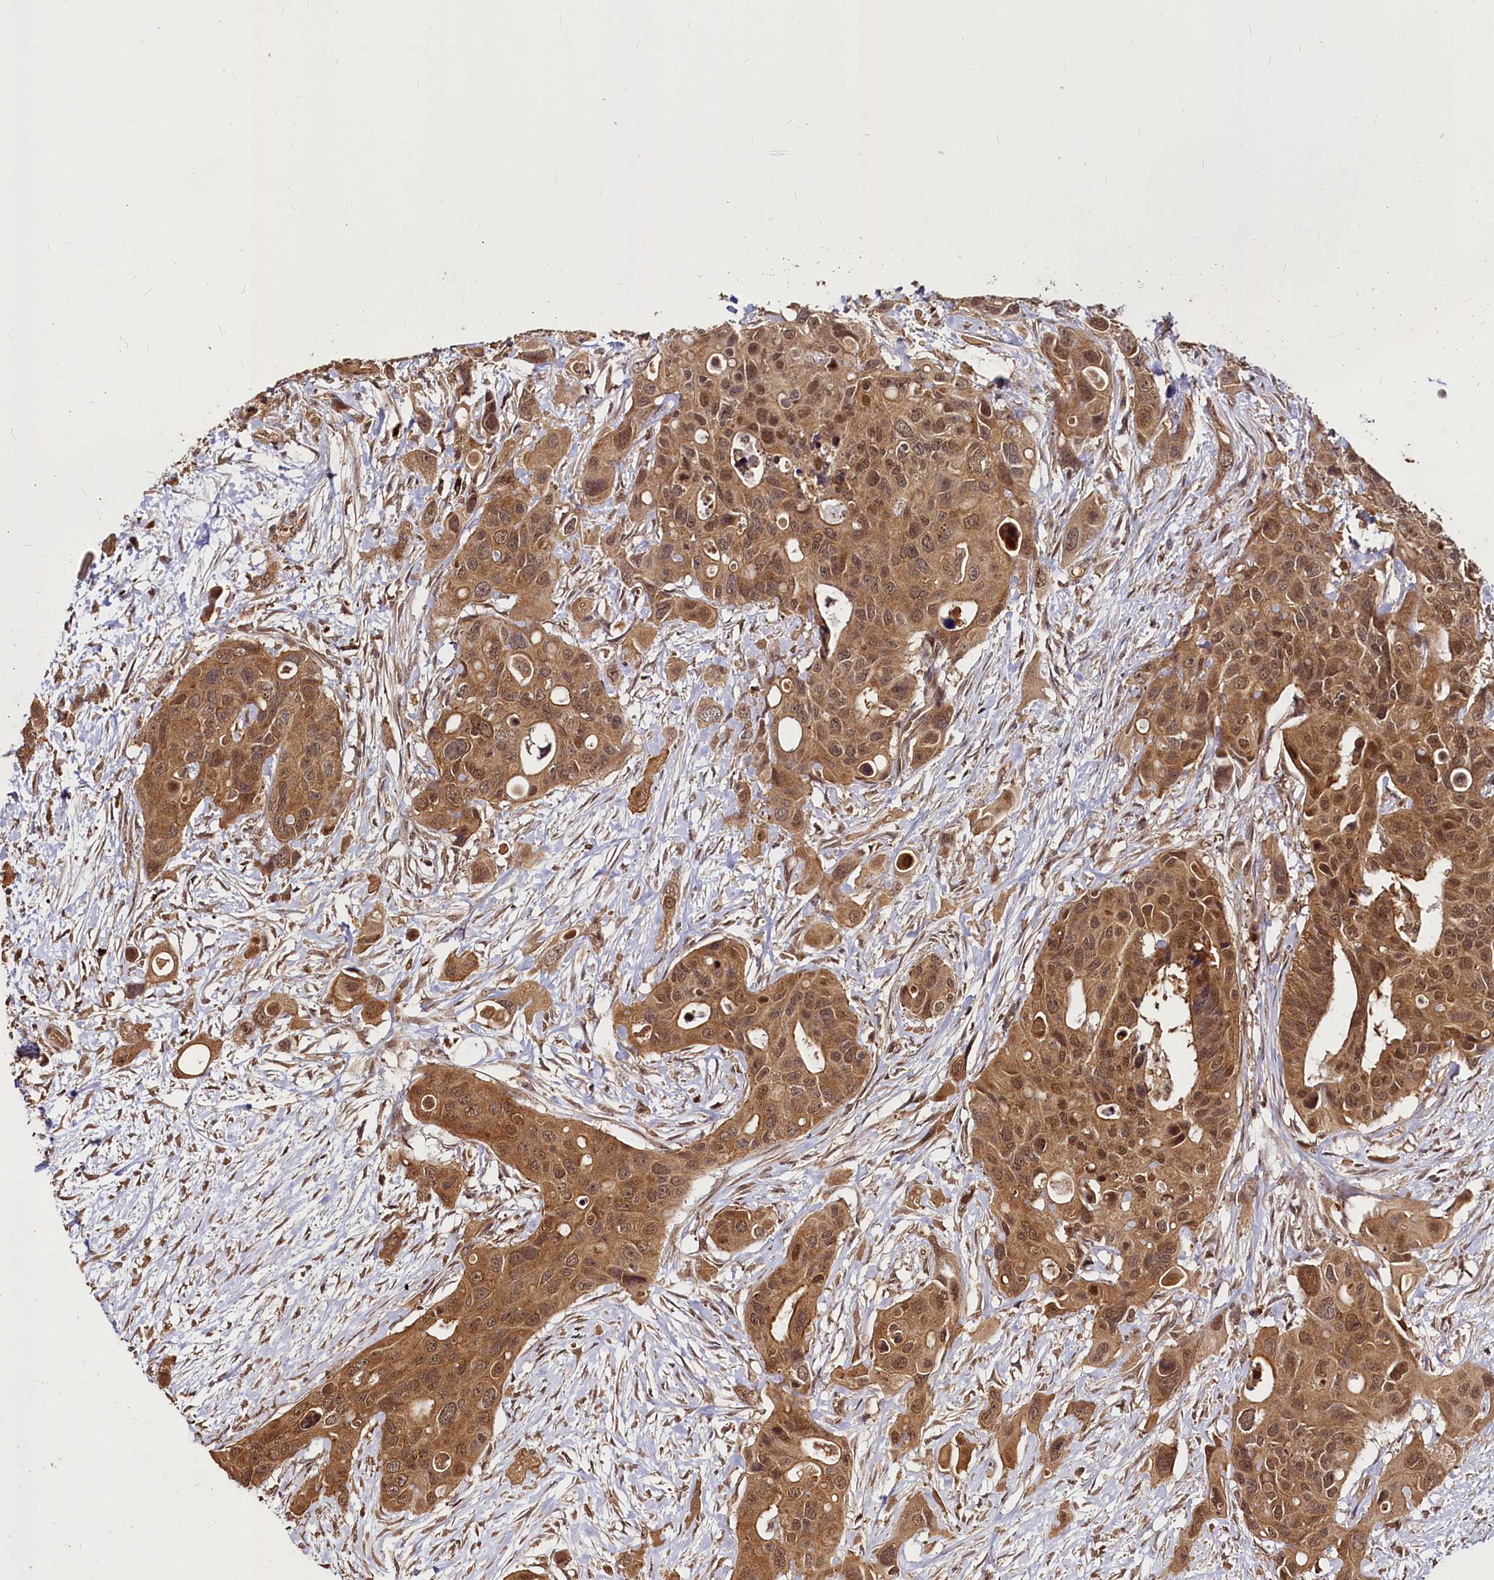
{"staining": {"intensity": "moderate", "quantity": ">75%", "location": "cytoplasmic/membranous,nuclear"}, "tissue": "colorectal cancer", "cell_type": "Tumor cells", "image_type": "cancer", "snomed": [{"axis": "morphology", "description": "Adenocarcinoma, NOS"}, {"axis": "topography", "description": "Colon"}], "caption": "A high-resolution micrograph shows immunohistochemistry staining of colorectal adenocarcinoma, which demonstrates moderate cytoplasmic/membranous and nuclear expression in approximately >75% of tumor cells. (DAB = brown stain, brightfield microscopy at high magnification).", "gene": "VPS51", "patient": {"sex": "male", "age": 77}}